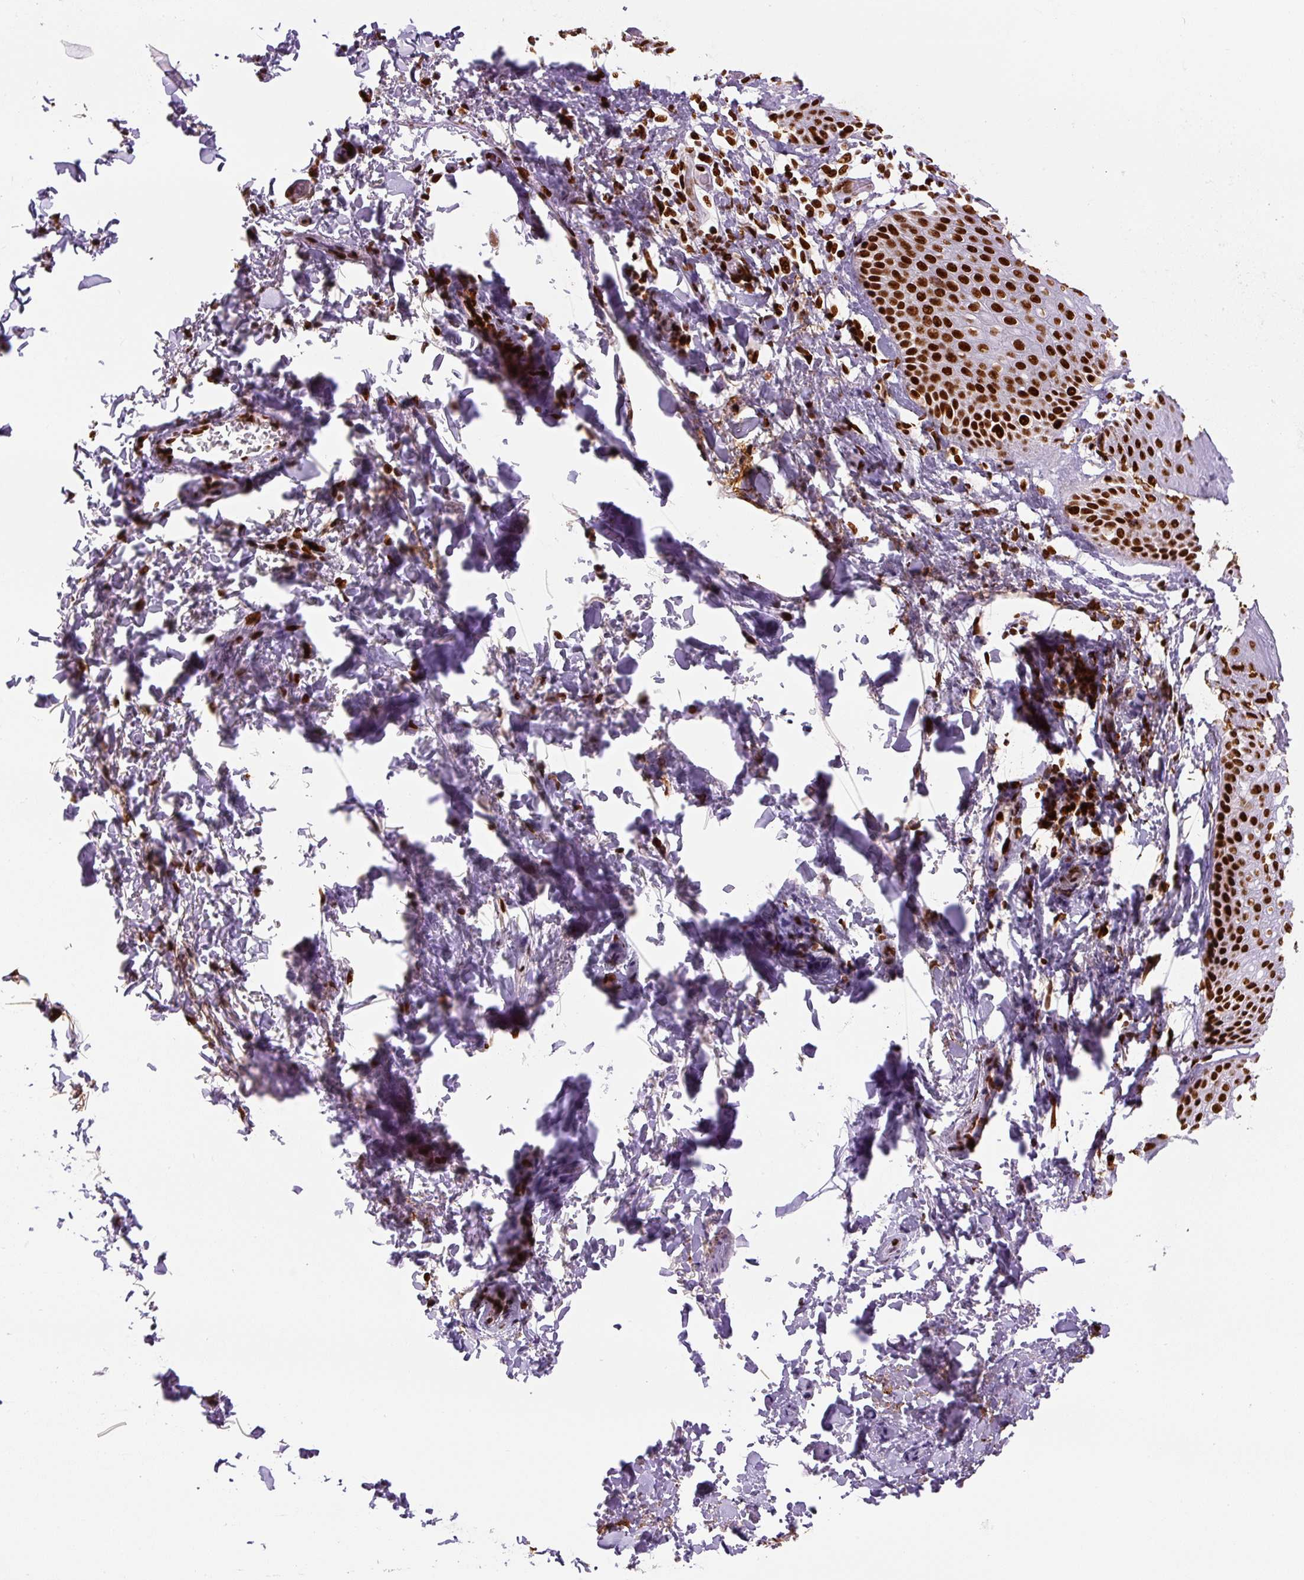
{"staining": {"intensity": "strong", "quantity": ">75%", "location": "nuclear"}, "tissue": "skin", "cell_type": "Epidermal cells", "image_type": "normal", "snomed": [{"axis": "morphology", "description": "Normal tissue, NOS"}, {"axis": "topography", "description": "Peripheral nerve tissue"}], "caption": "Protein expression analysis of unremarkable skin demonstrates strong nuclear positivity in approximately >75% of epidermal cells. (DAB (3,3'-diaminobenzidine) IHC, brown staining for protein, blue staining for nuclei).", "gene": "FUS", "patient": {"sex": "male", "age": 51}}